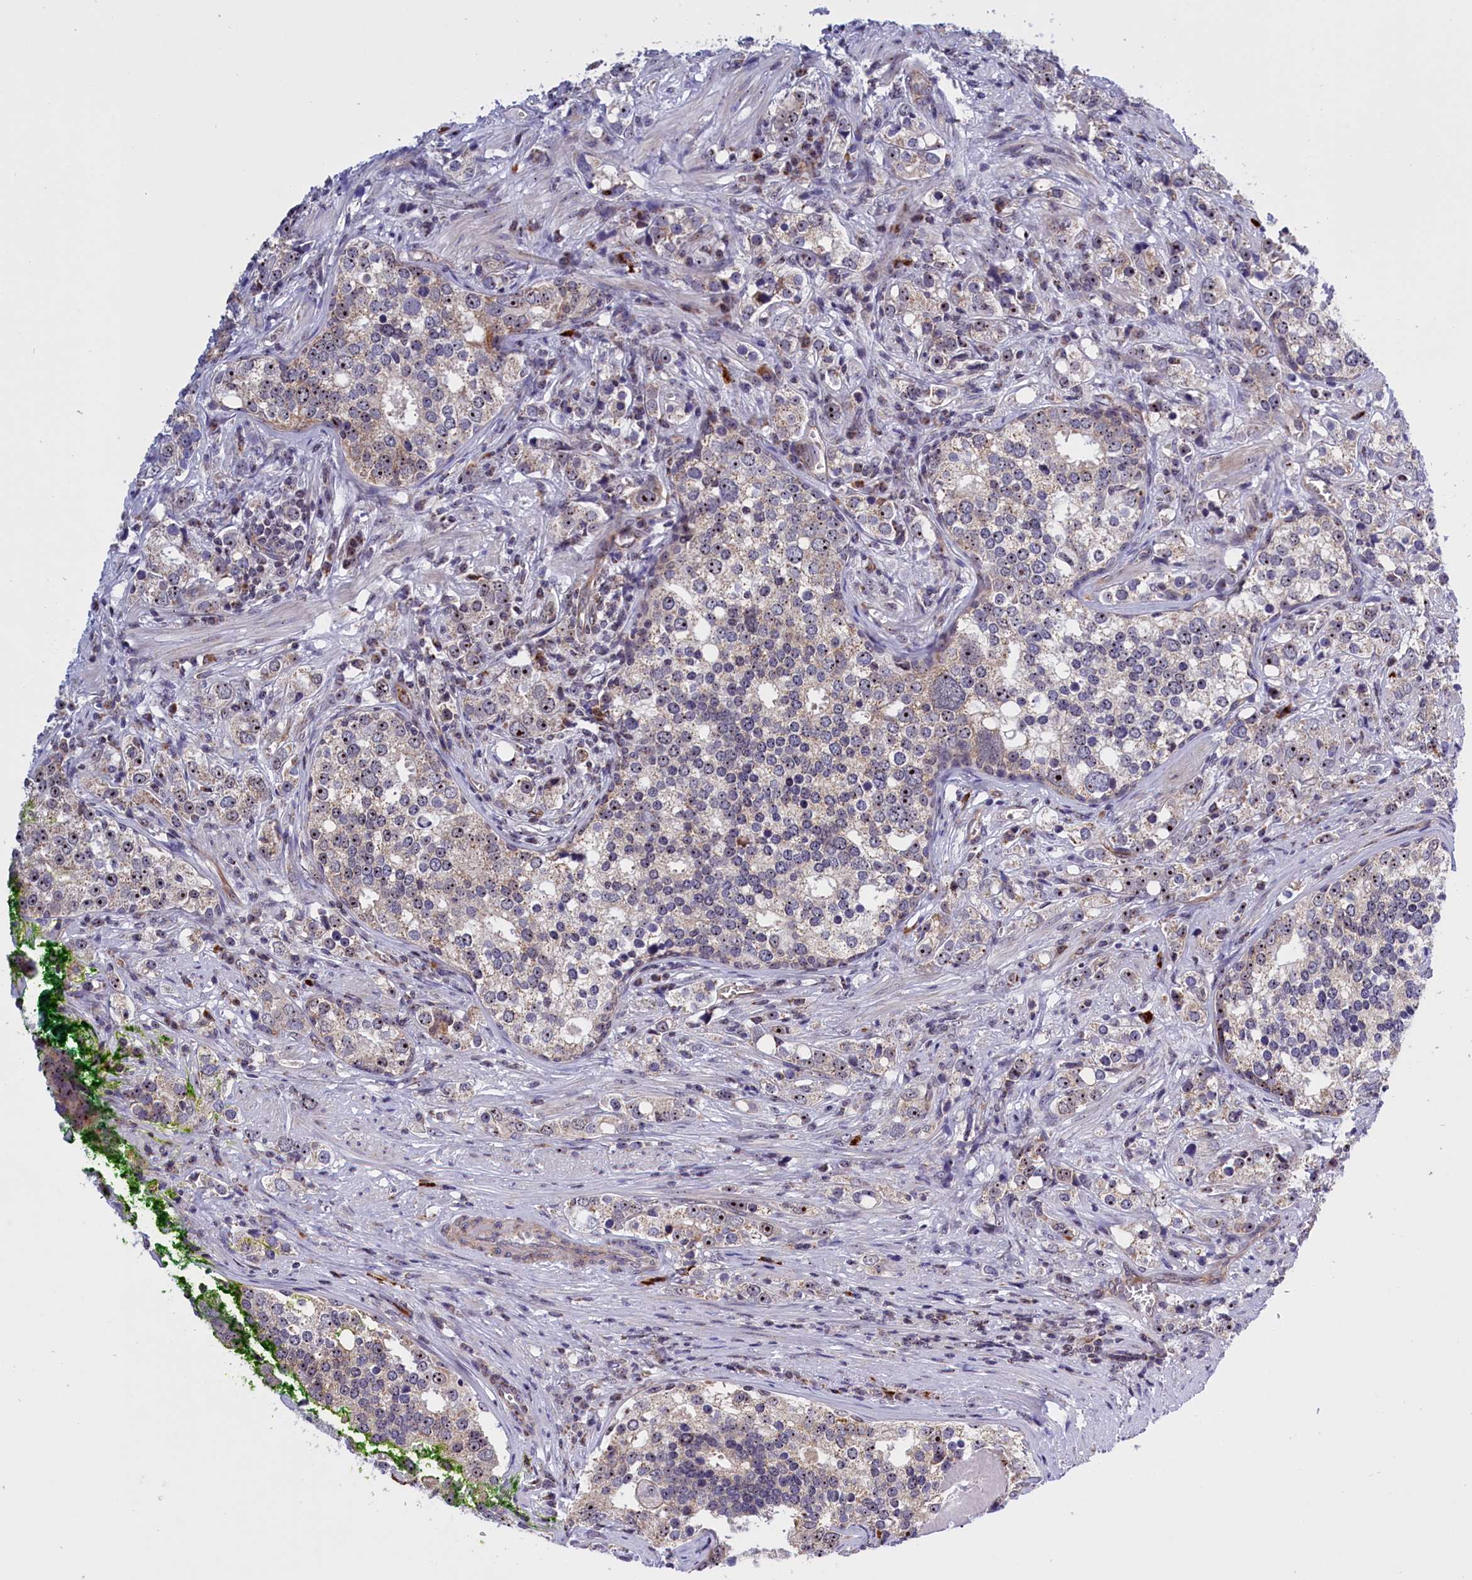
{"staining": {"intensity": "weak", "quantity": "<25%", "location": "cytoplasmic/membranous,nuclear"}, "tissue": "prostate cancer", "cell_type": "Tumor cells", "image_type": "cancer", "snomed": [{"axis": "morphology", "description": "Adenocarcinoma, High grade"}, {"axis": "topography", "description": "Prostate"}], "caption": "The micrograph displays no staining of tumor cells in prostate high-grade adenocarcinoma.", "gene": "MPND", "patient": {"sex": "male", "age": 71}}